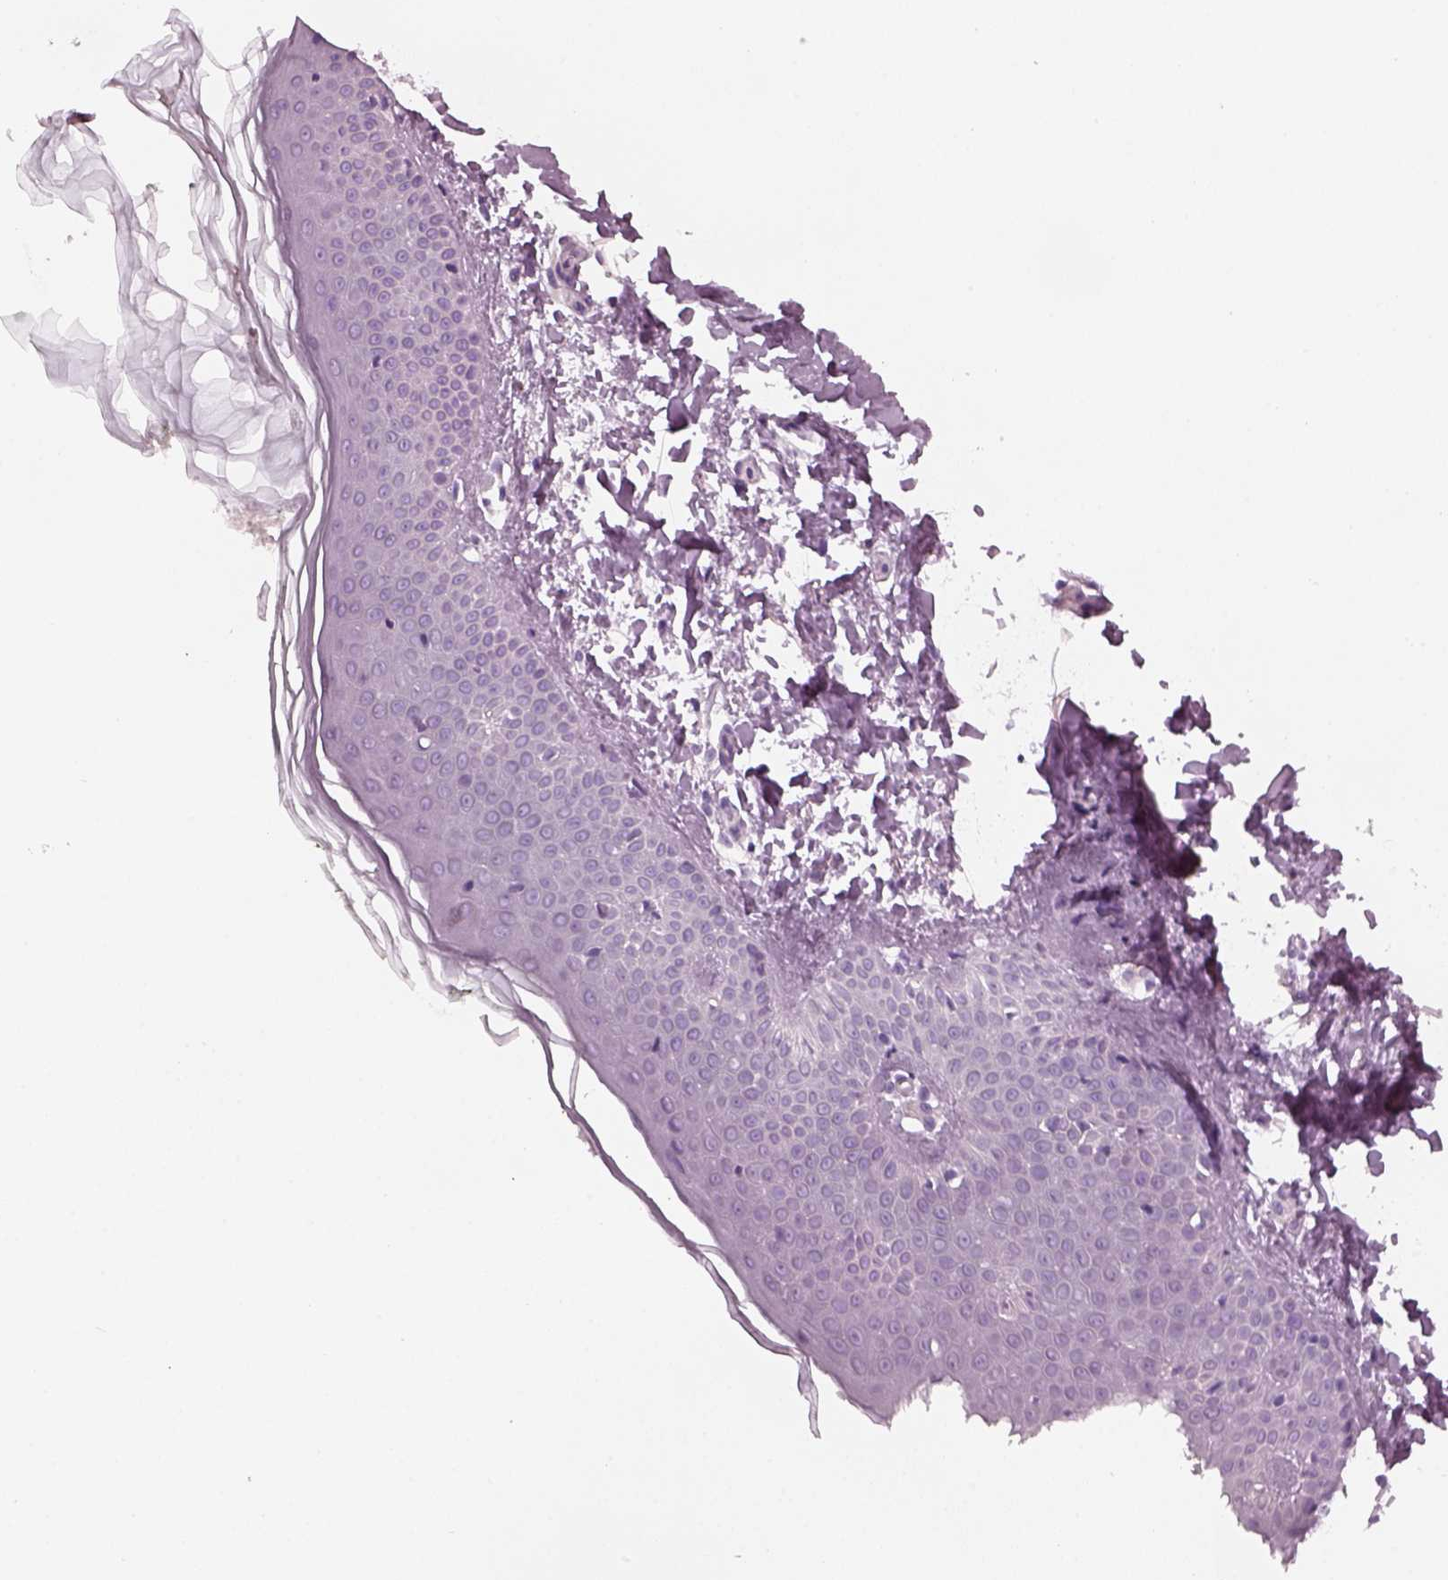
{"staining": {"intensity": "negative", "quantity": "none", "location": "none"}, "tissue": "skin", "cell_type": "Fibroblasts", "image_type": "normal", "snomed": [{"axis": "morphology", "description": "Normal tissue, NOS"}, {"axis": "topography", "description": "Skin"}], "caption": "This is an IHC micrograph of unremarkable human skin. There is no expression in fibroblasts.", "gene": "PDC", "patient": {"sex": "female", "age": 62}}